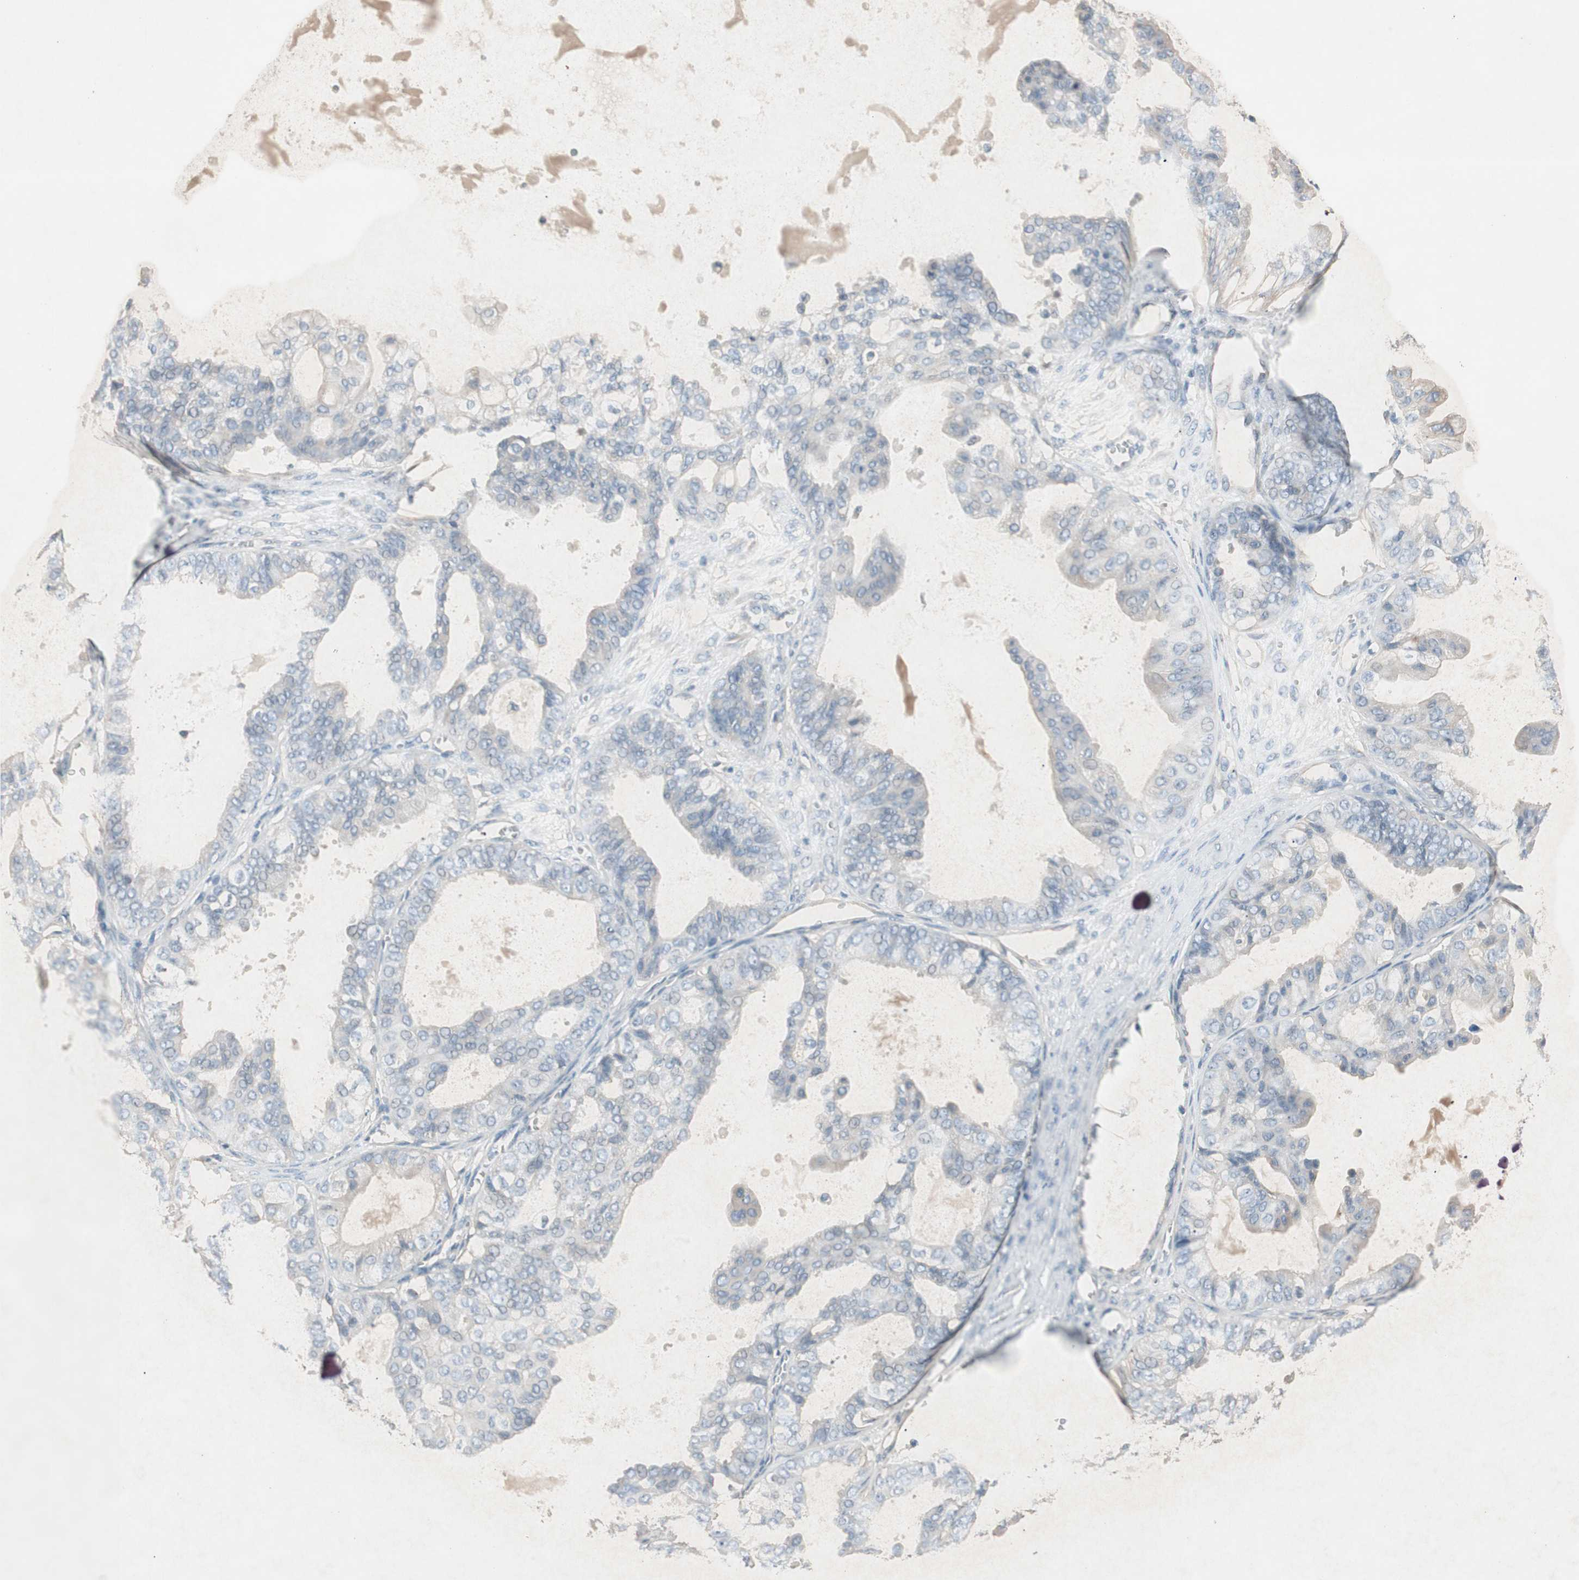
{"staining": {"intensity": "negative", "quantity": "none", "location": "none"}, "tissue": "ovarian cancer", "cell_type": "Tumor cells", "image_type": "cancer", "snomed": [{"axis": "morphology", "description": "Carcinoma, NOS"}, {"axis": "morphology", "description": "Carcinoma, endometroid"}, {"axis": "topography", "description": "Ovary"}], "caption": "This is an immunohistochemistry histopathology image of human carcinoma (ovarian). There is no staining in tumor cells.", "gene": "KHK", "patient": {"sex": "female", "age": 50}}